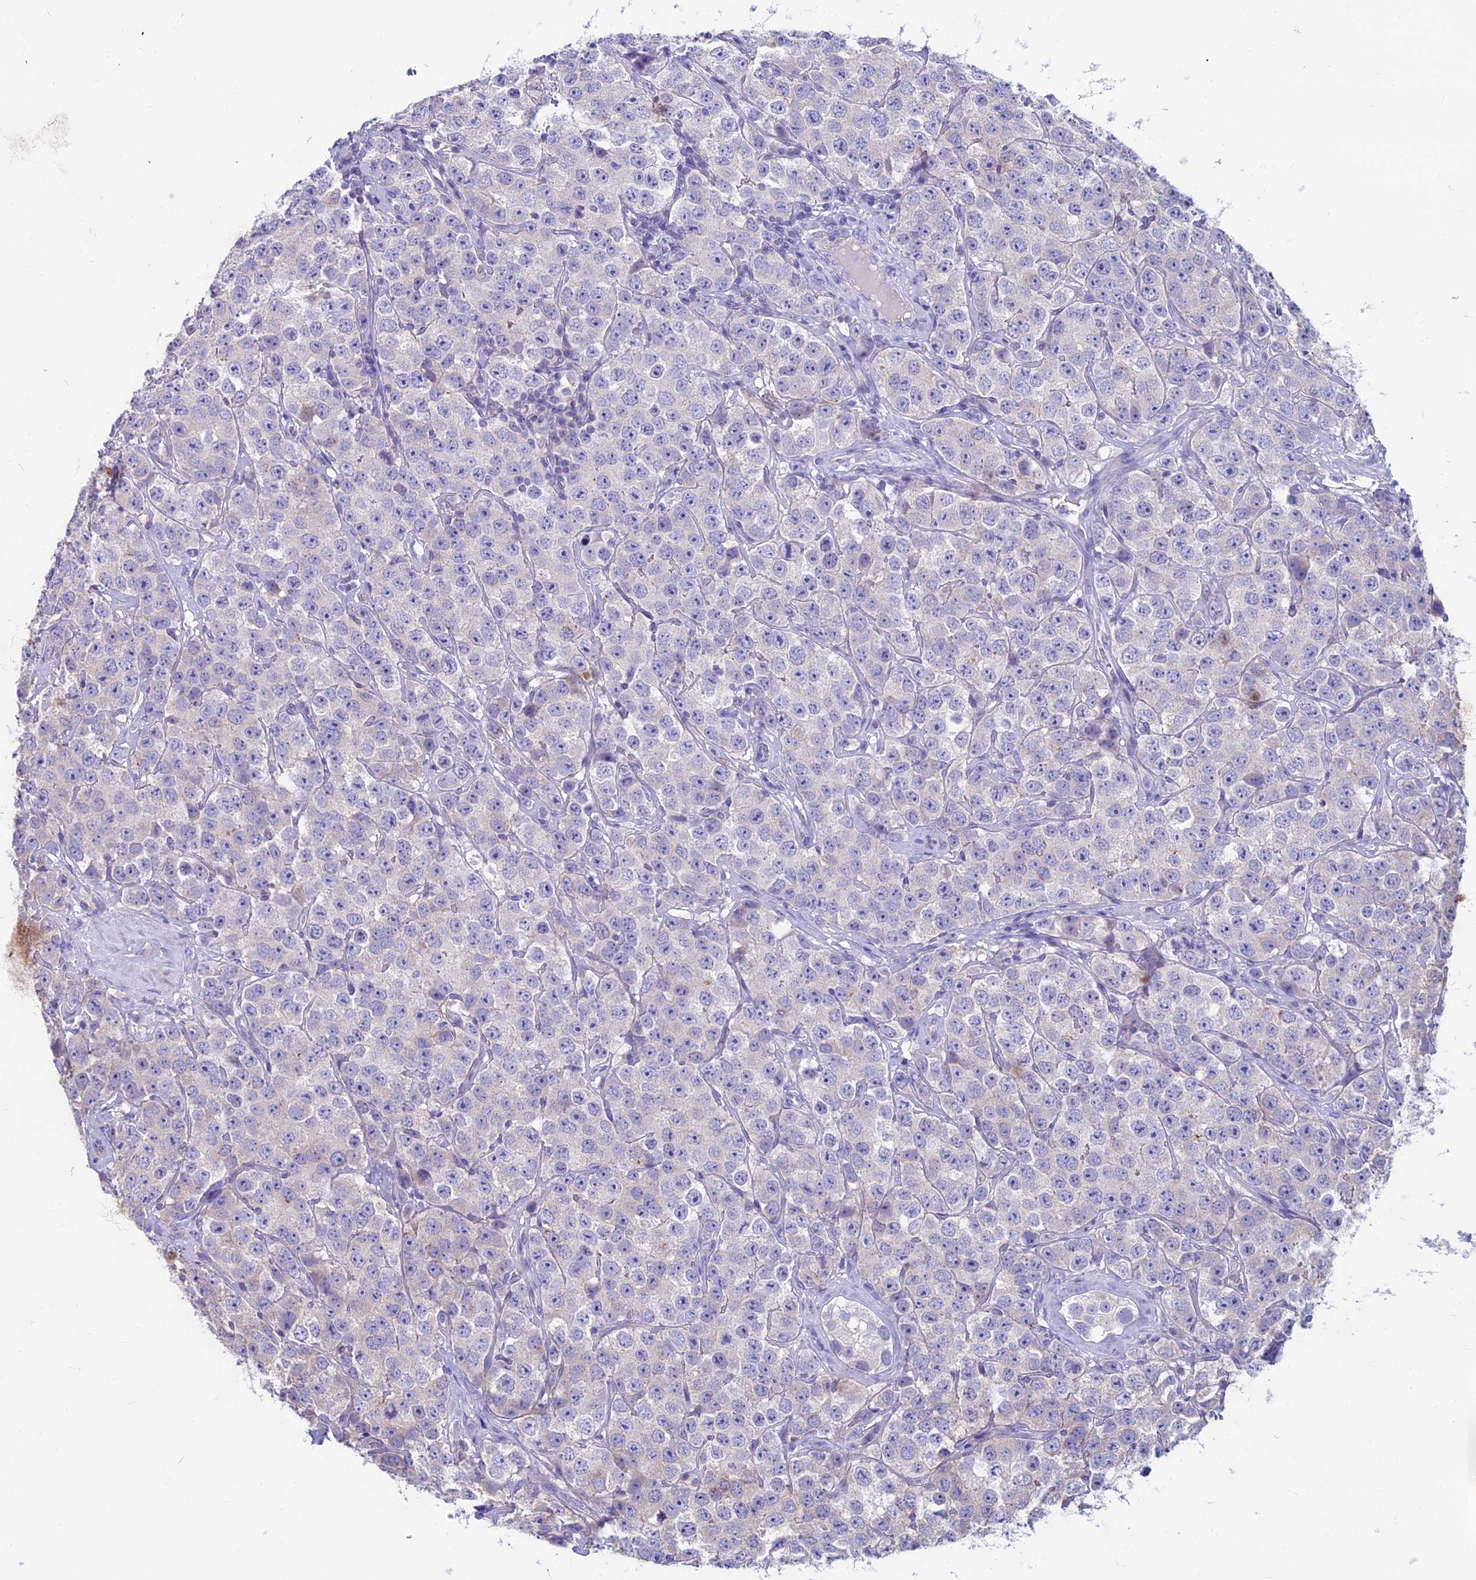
{"staining": {"intensity": "negative", "quantity": "none", "location": "none"}, "tissue": "testis cancer", "cell_type": "Tumor cells", "image_type": "cancer", "snomed": [{"axis": "morphology", "description": "Seminoma, NOS"}, {"axis": "topography", "description": "Testis"}], "caption": "Seminoma (testis) stained for a protein using immunohistochemistry exhibits no expression tumor cells.", "gene": "CDAN1", "patient": {"sex": "male", "age": 28}}